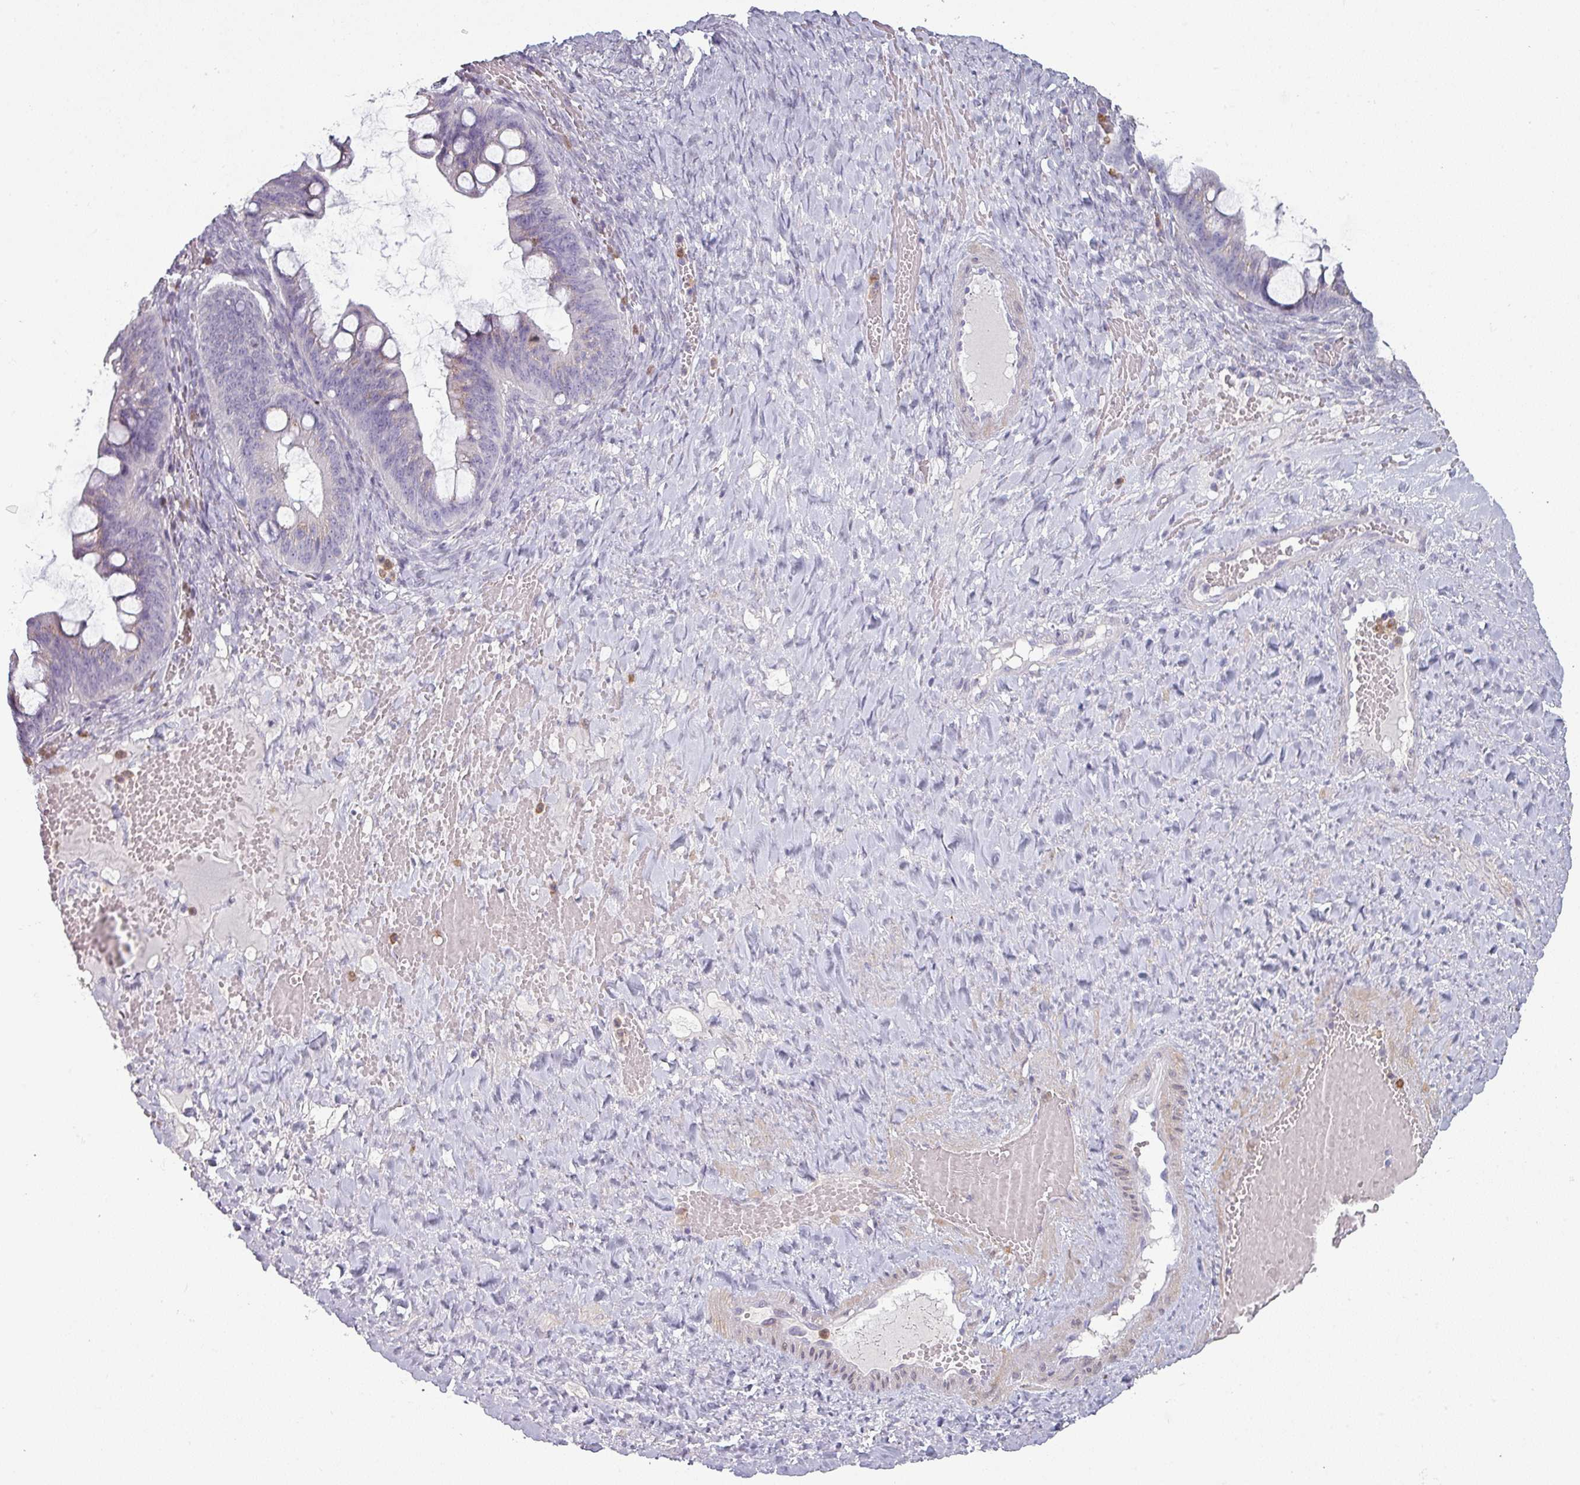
{"staining": {"intensity": "weak", "quantity": ">75%", "location": "cytoplasmic/membranous"}, "tissue": "ovarian cancer", "cell_type": "Tumor cells", "image_type": "cancer", "snomed": [{"axis": "morphology", "description": "Cystadenocarcinoma, mucinous, NOS"}, {"axis": "topography", "description": "Ovary"}], "caption": "The histopathology image reveals a brown stain indicating the presence of a protein in the cytoplasmic/membranous of tumor cells in ovarian mucinous cystadenocarcinoma. The protein is shown in brown color, while the nuclei are stained blue.", "gene": "MAGEC3", "patient": {"sex": "female", "age": 73}}